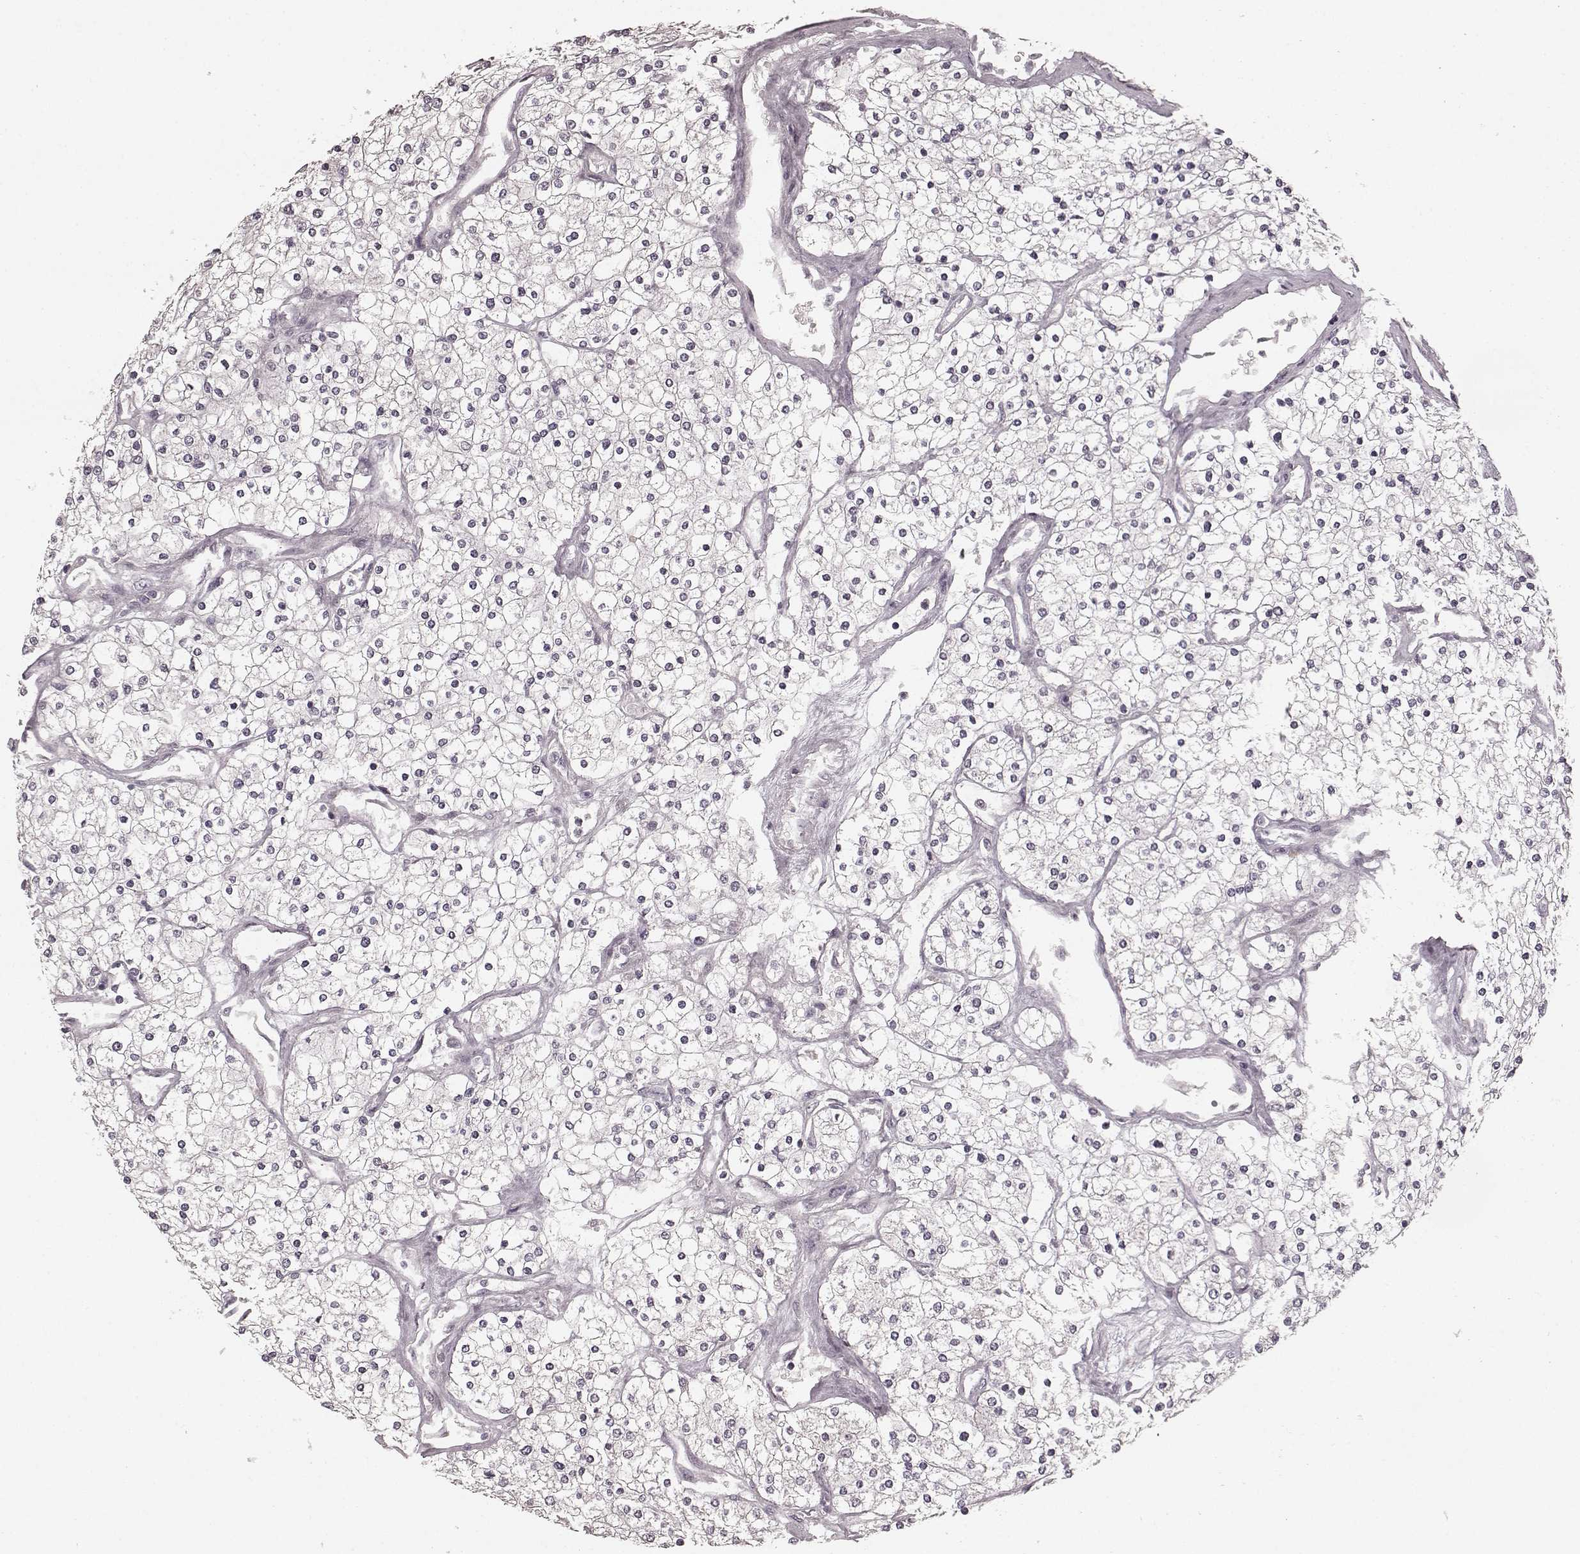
{"staining": {"intensity": "negative", "quantity": "none", "location": "none"}, "tissue": "renal cancer", "cell_type": "Tumor cells", "image_type": "cancer", "snomed": [{"axis": "morphology", "description": "Adenocarcinoma, NOS"}, {"axis": "topography", "description": "Kidney"}], "caption": "Histopathology image shows no protein expression in tumor cells of renal adenocarcinoma tissue.", "gene": "PRKCE", "patient": {"sex": "male", "age": 80}}